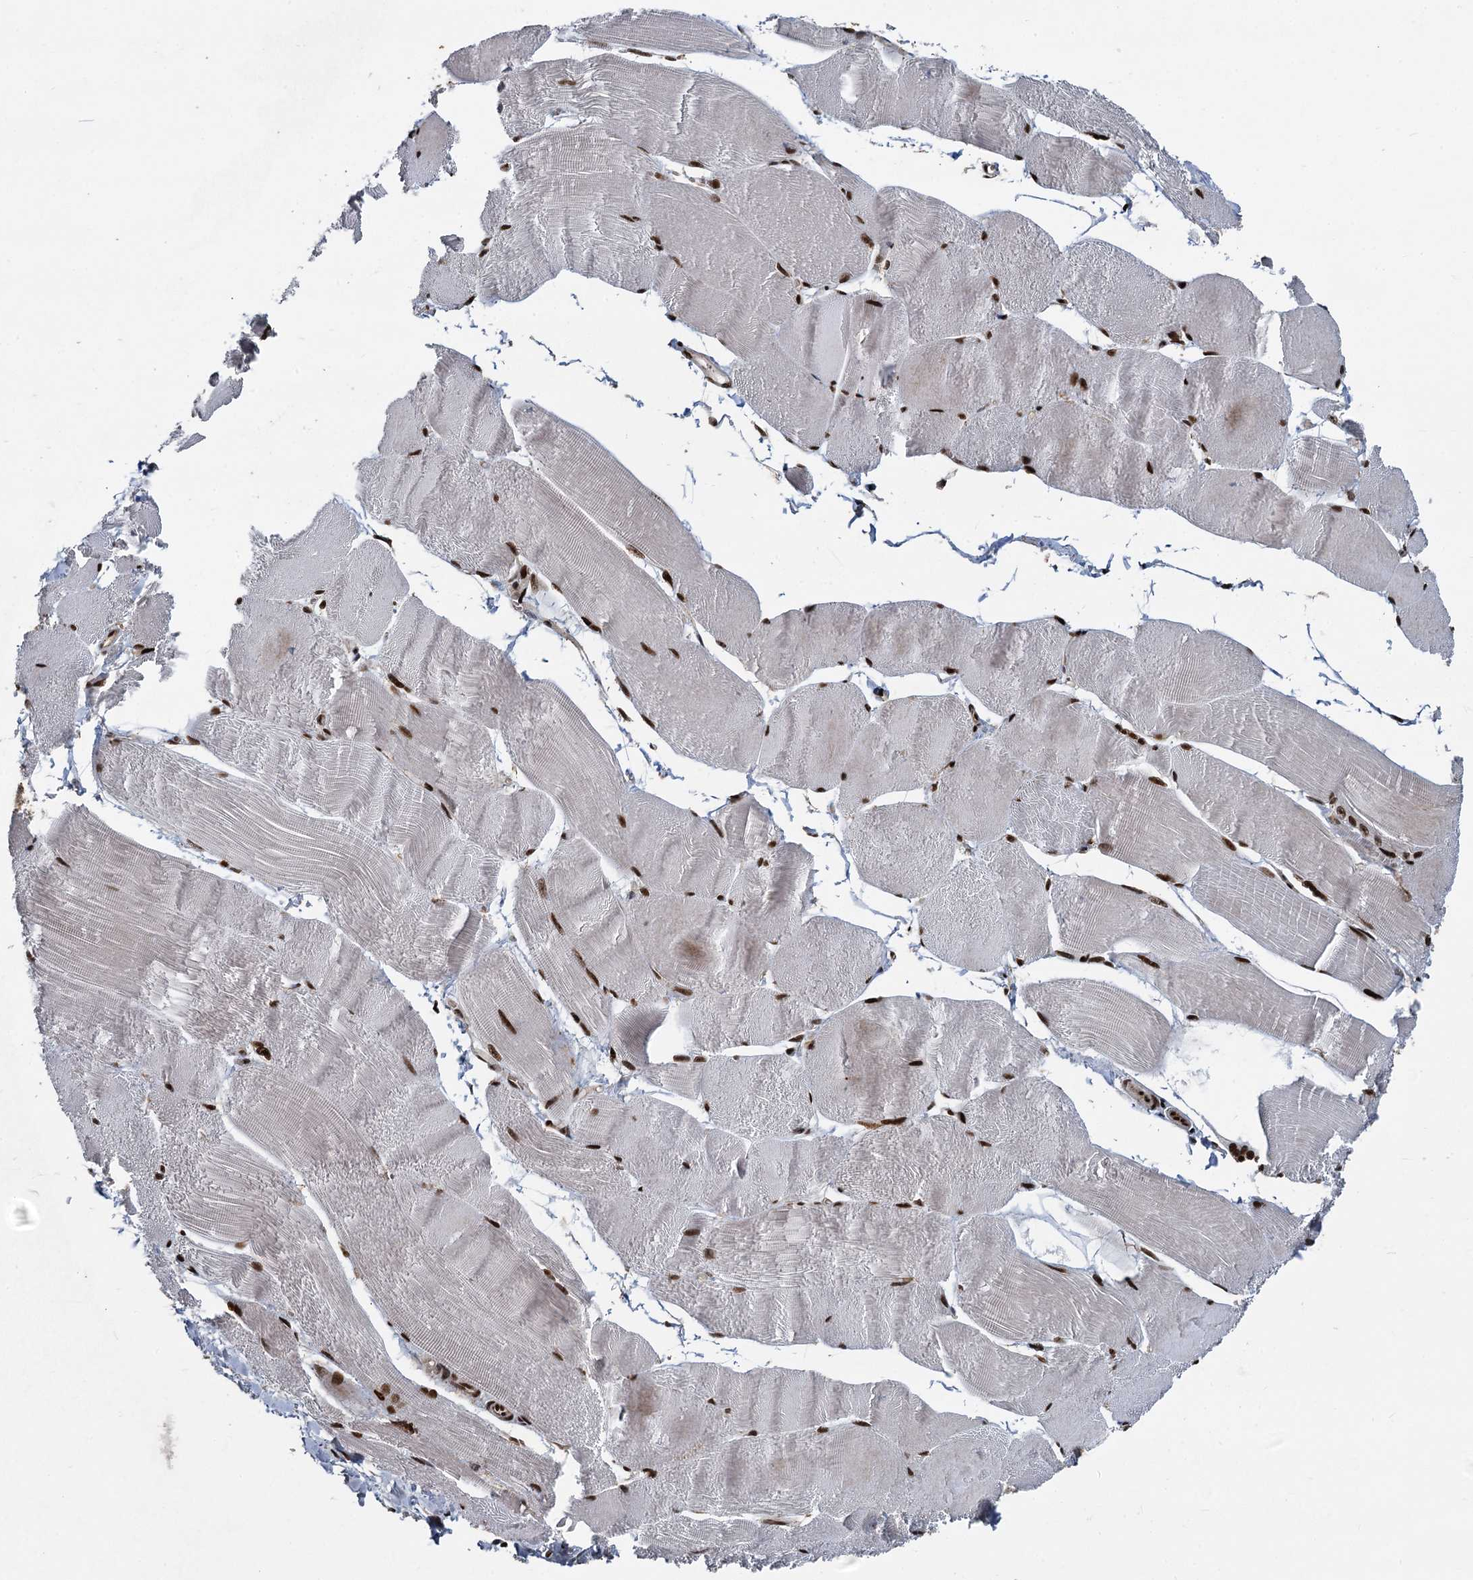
{"staining": {"intensity": "strong", "quantity": ">75%", "location": "nuclear"}, "tissue": "skeletal muscle", "cell_type": "Myocytes", "image_type": "normal", "snomed": [{"axis": "morphology", "description": "Normal tissue, NOS"}, {"axis": "morphology", "description": "Basal cell carcinoma"}, {"axis": "topography", "description": "Skeletal muscle"}], "caption": "IHC of benign skeletal muscle exhibits high levels of strong nuclear staining in approximately >75% of myocytes.", "gene": "ANKRD49", "patient": {"sex": "female", "age": 64}}